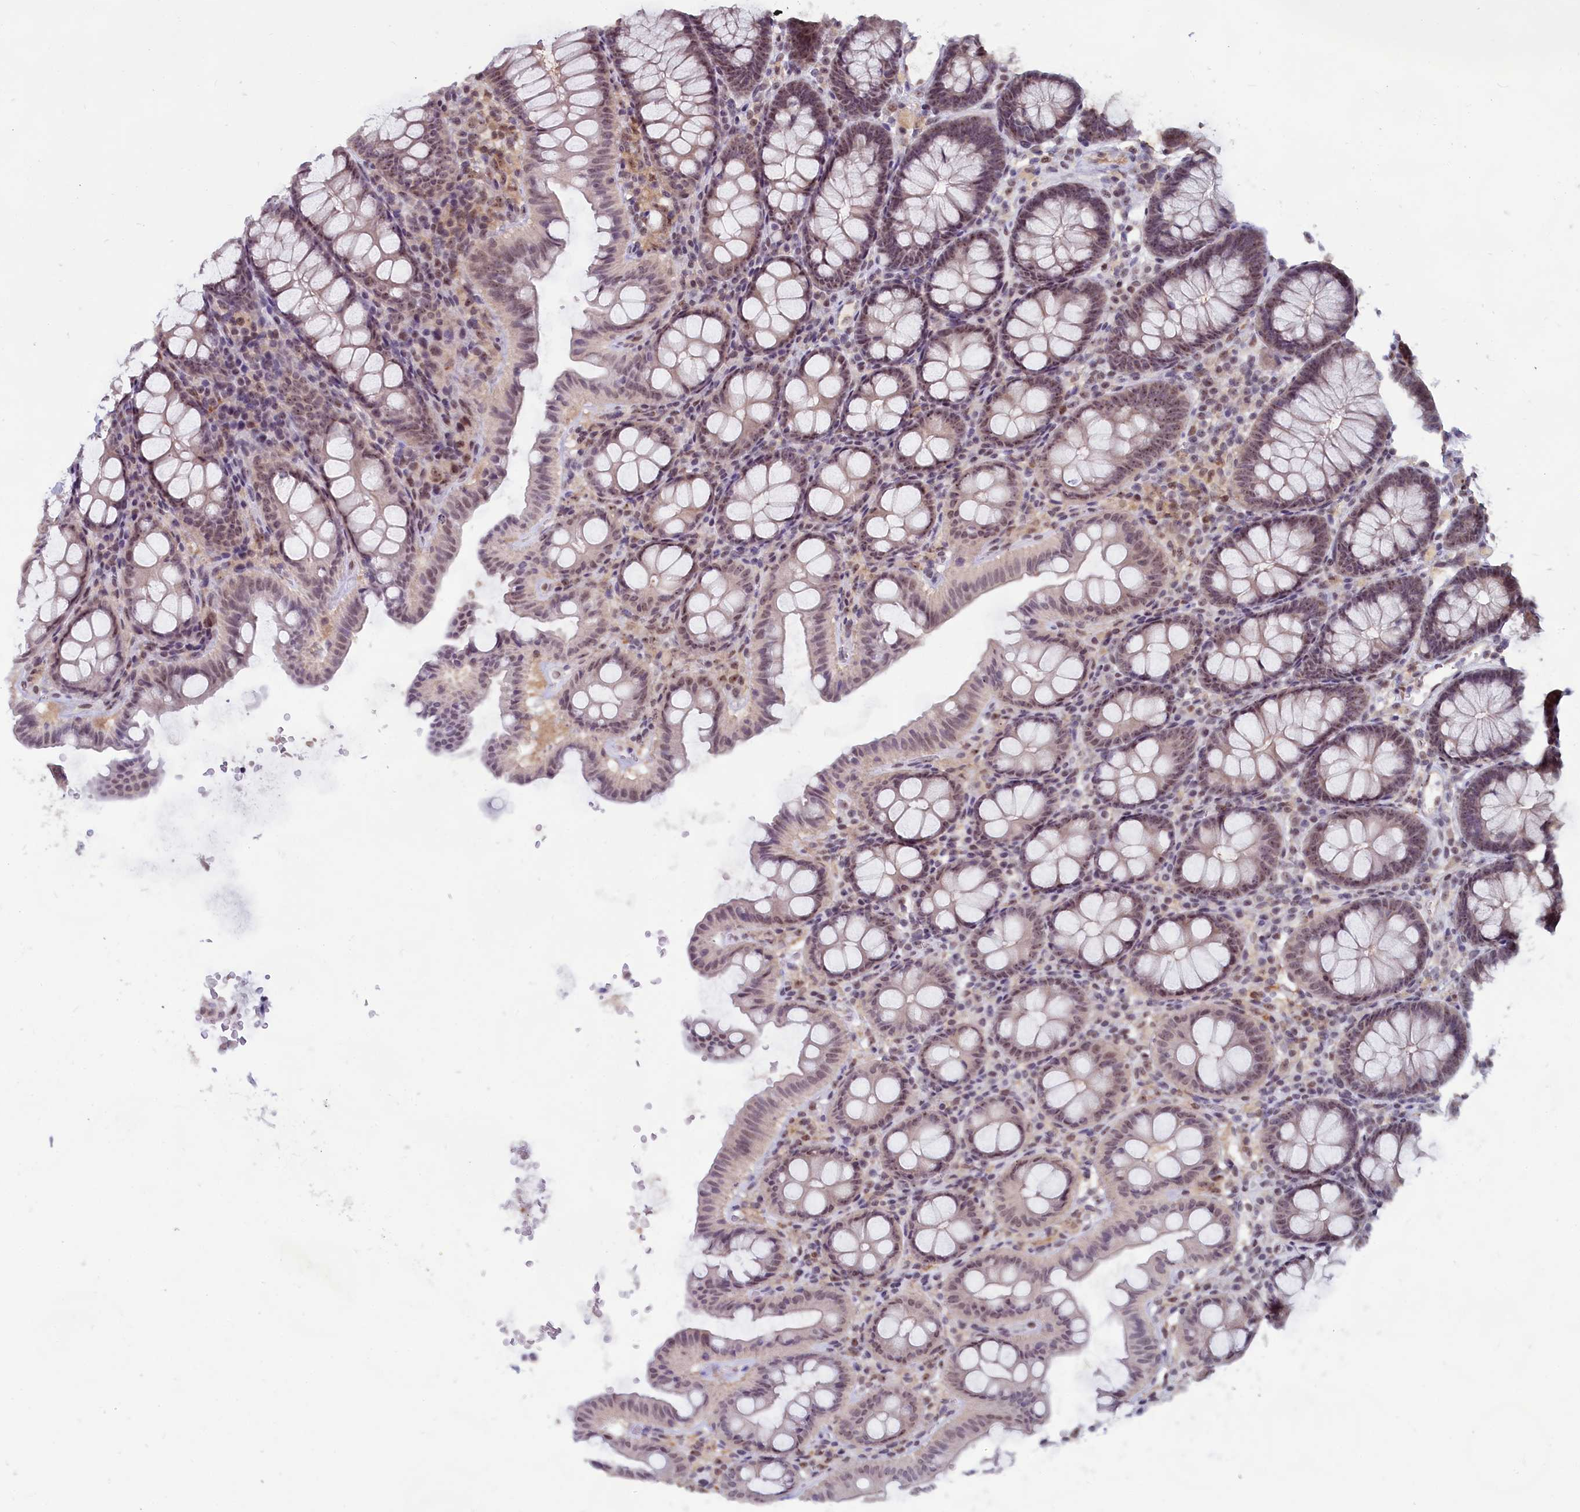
{"staining": {"intensity": "moderate", "quantity": ">75%", "location": "nuclear"}, "tissue": "colon", "cell_type": "Endothelial cells", "image_type": "normal", "snomed": [{"axis": "morphology", "description": "Normal tissue, NOS"}, {"axis": "topography", "description": "Colon"}], "caption": "Immunohistochemical staining of benign human colon exhibits >75% levels of moderate nuclear protein positivity in about >75% of endothelial cells. The staining was performed using DAB, with brown indicating positive protein expression. Nuclei are stained blue with hematoxylin.", "gene": "C1D", "patient": {"sex": "male", "age": 75}}